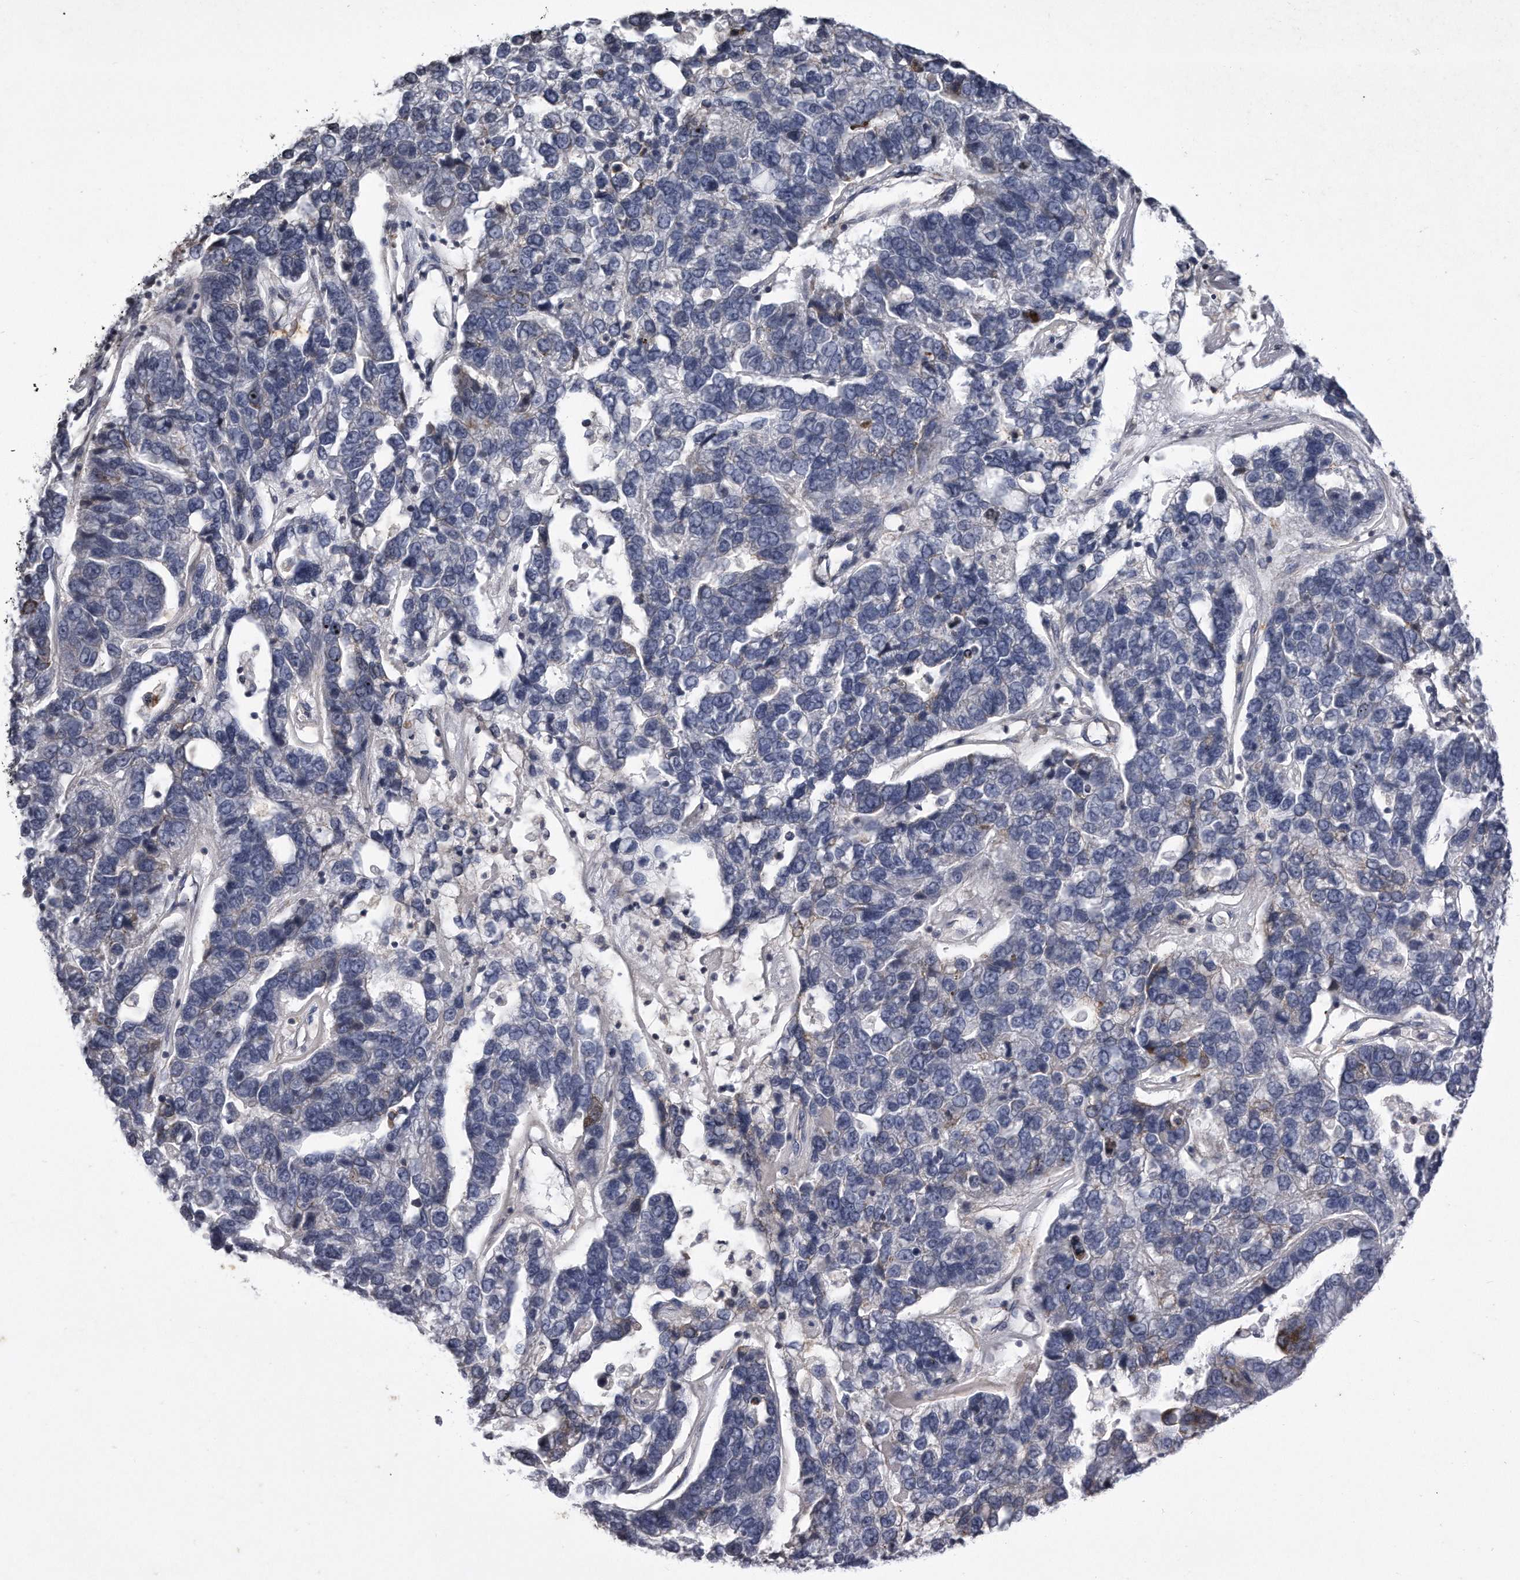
{"staining": {"intensity": "negative", "quantity": "none", "location": "none"}, "tissue": "pancreatic cancer", "cell_type": "Tumor cells", "image_type": "cancer", "snomed": [{"axis": "morphology", "description": "Adenocarcinoma, NOS"}, {"axis": "topography", "description": "Pancreas"}], "caption": "An immunohistochemistry (IHC) micrograph of pancreatic cancer is shown. There is no staining in tumor cells of pancreatic cancer. (DAB (3,3'-diaminobenzidine) immunohistochemistry visualized using brightfield microscopy, high magnification).", "gene": "DAB1", "patient": {"sex": "female", "age": 61}}